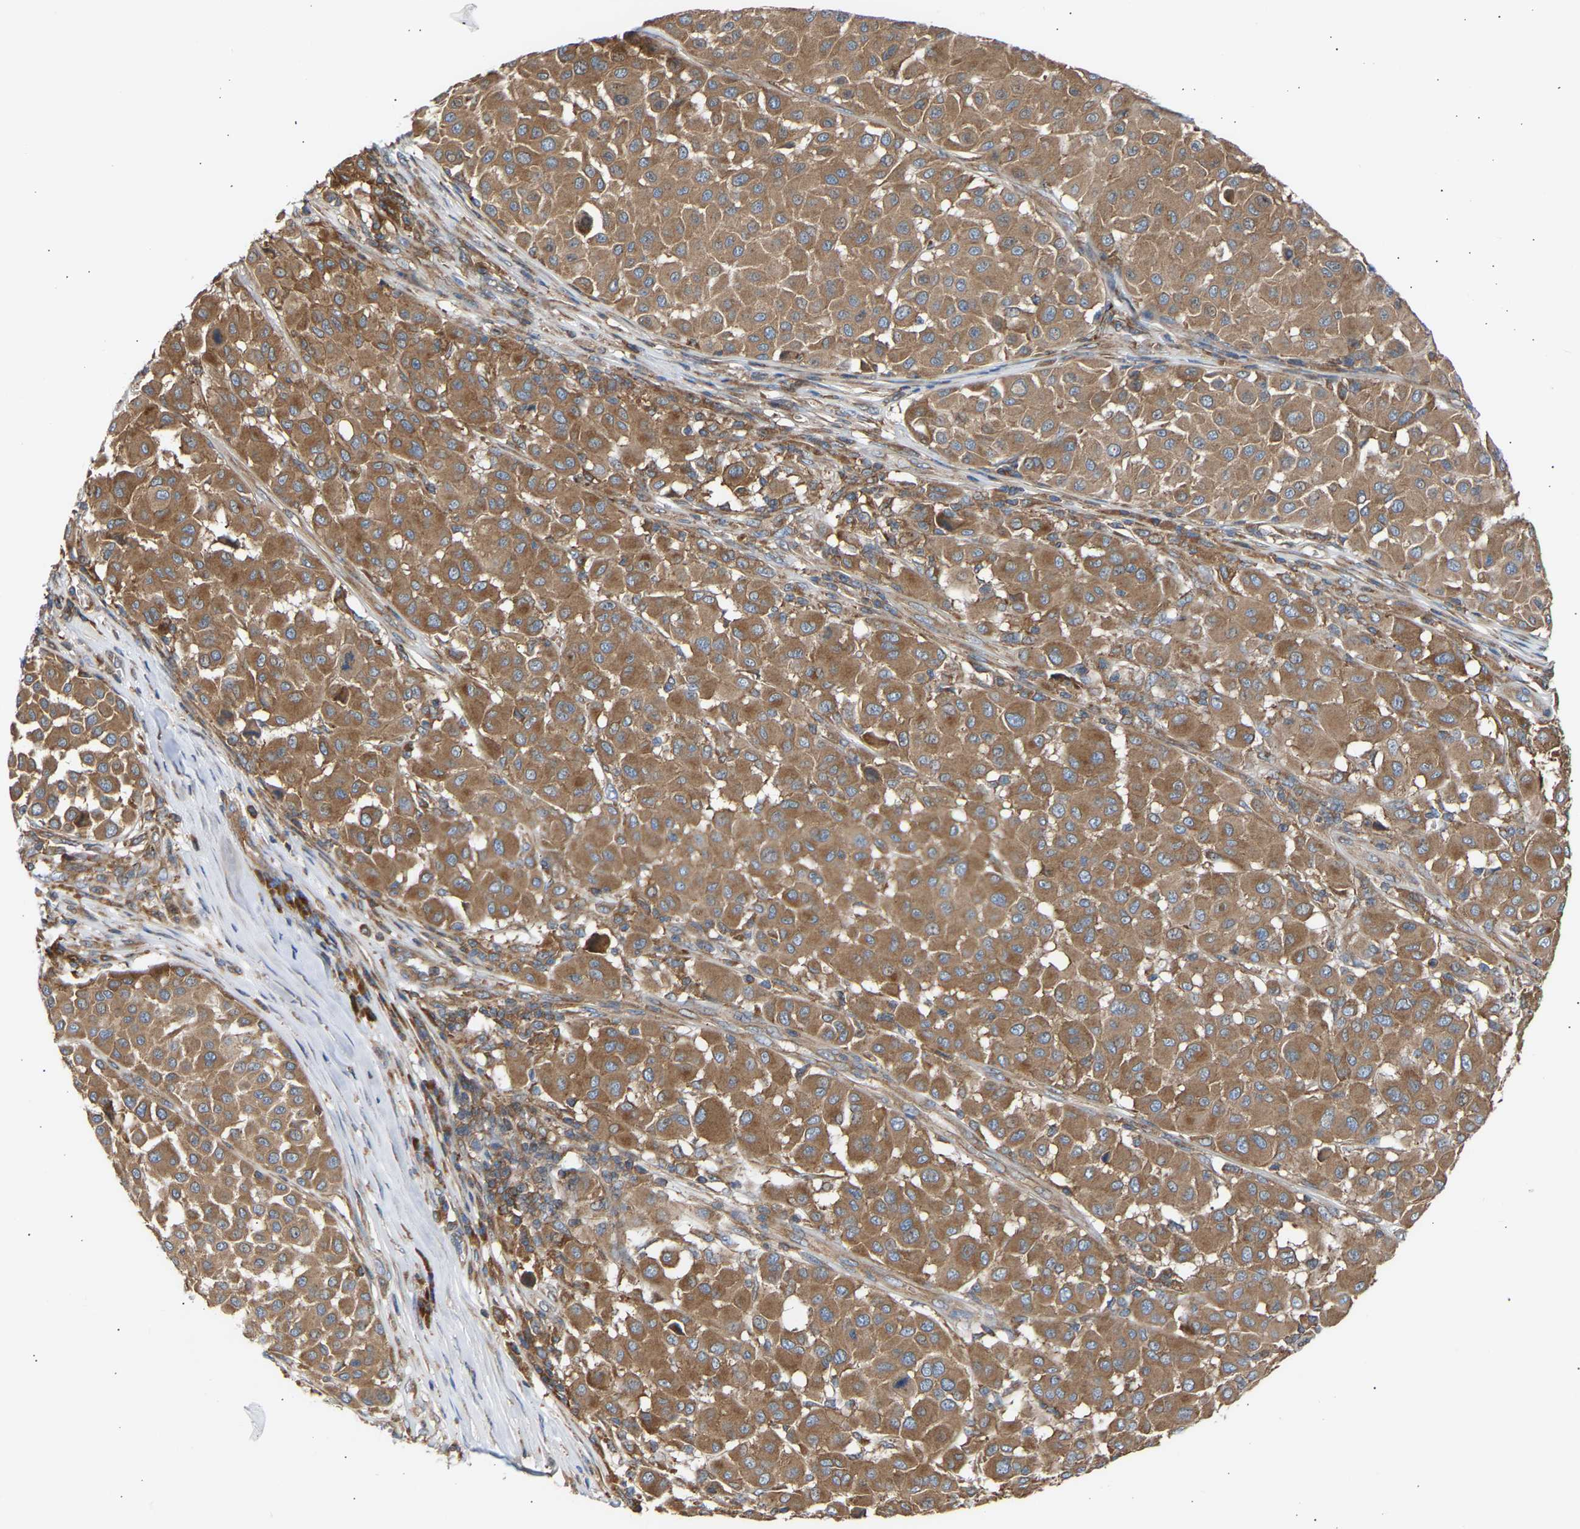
{"staining": {"intensity": "moderate", "quantity": ">75%", "location": "cytoplasmic/membranous"}, "tissue": "melanoma", "cell_type": "Tumor cells", "image_type": "cancer", "snomed": [{"axis": "morphology", "description": "Malignant melanoma, Metastatic site"}, {"axis": "topography", "description": "Soft tissue"}], "caption": "Protein staining of melanoma tissue demonstrates moderate cytoplasmic/membranous positivity in about >75% of tumor cells. Using DAB (brown) and hematoxylin (blue) stains, captured at high magnification using brightfield microscopy.", "gene": "GCN1", "patient": {"sex": "male", "age": 41}}